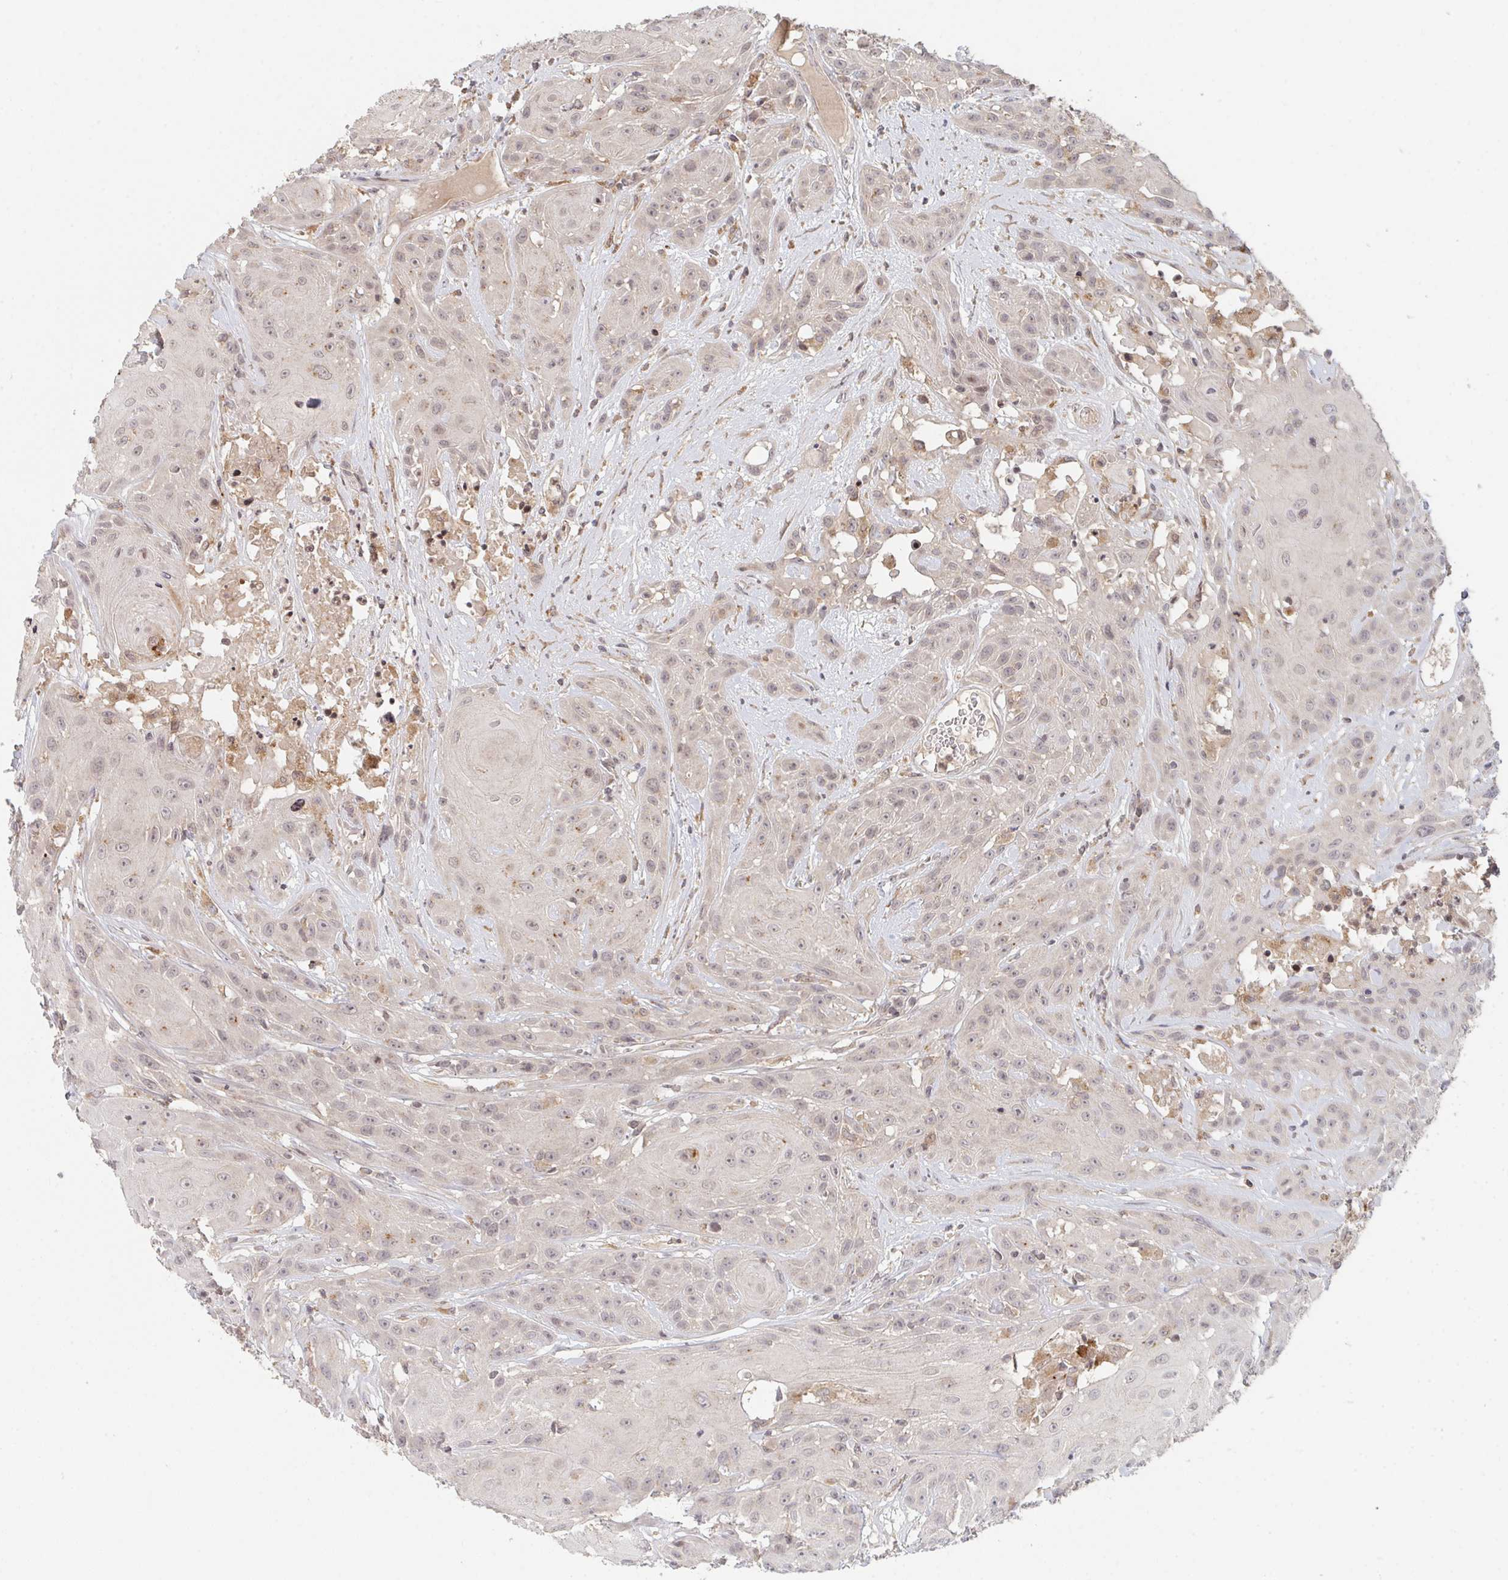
{"staining": {"intensity": "weak", "quantity": ">75%", "location": "nuclear"}, "tissue": "head and neck cancer", "cell_type": "Tumor cells", "image_type": "cancer", "snomed": [{"axis": "morphology", "description": "Squamous cell carcinoma, NOS"}, {"axis": "topography", "description": "Skin"}, {"axis": "topography", "description": "Head-Neck"}], "caption": "Approximately >75% of tumor cells in human head and neck cancer (squamous cell carcinoma) demonstrate weak nuclear protein staining as visualized by brown immunohistochemical staining.", "gene": "DCST1", "patient": {"sex": "male", "age": 80}}